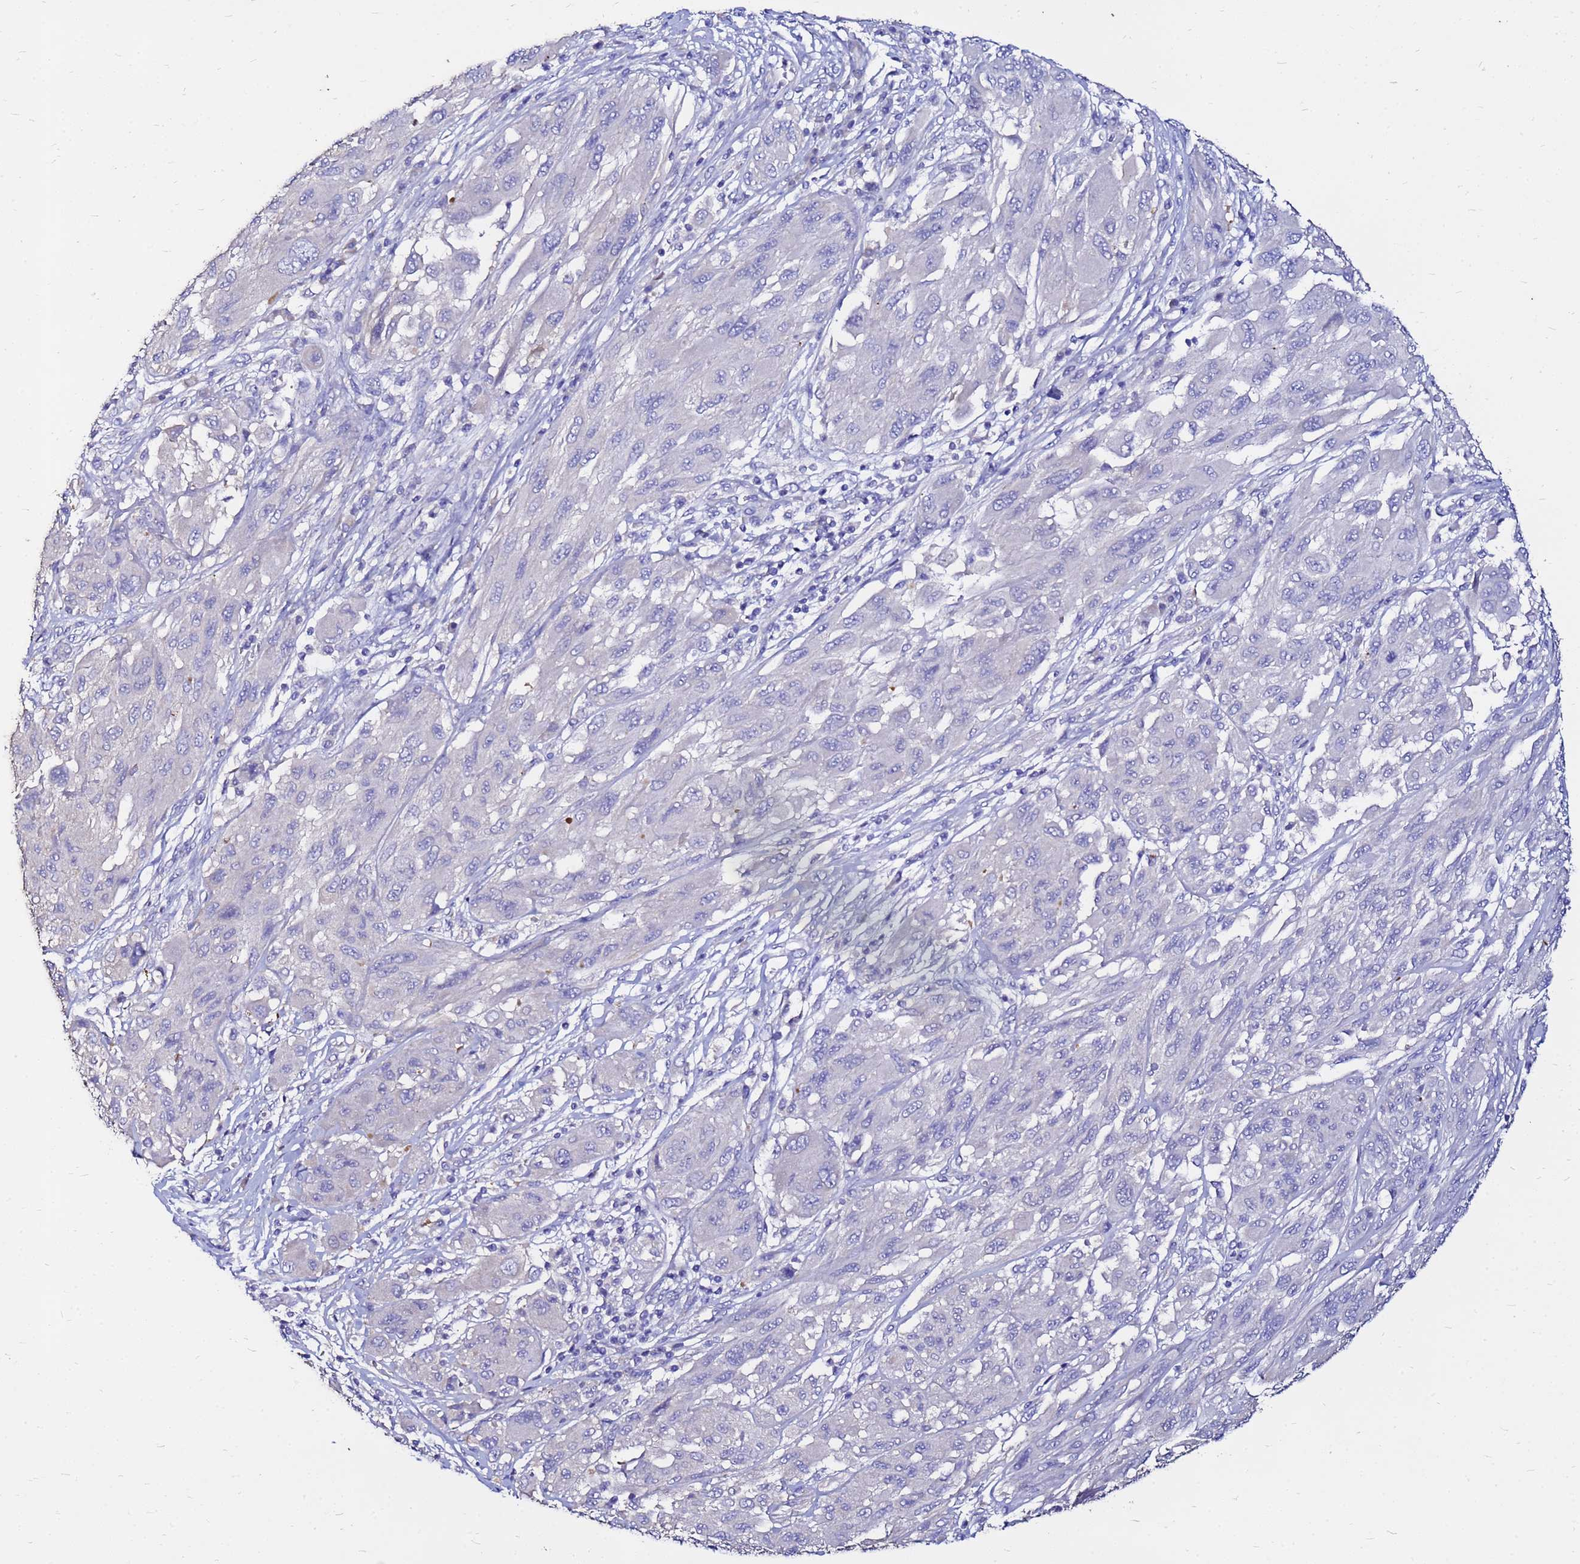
{"staining": {"intensity": "negative", "quantity": "none", "location": "none"}, "tissue": "melanoma", "cell_type": "Tumor cells", "image_type": "cancer", "snomed": [{"axis": "morphology", "description": "Malignant melanoma, NOS"}, {"axis": "topography", "description": "Skin"}], "caption": "Melanoma was stained to show a protein in brown. There is no significant expression in tumor cells. The staining is performed using DAB (3,3'-diaminobenzidine) brown chromogen with nuclei counter-stained in using hematoxylin.", "gene": "FAM183A", "patient": {"sex": "female", "age": 91}}